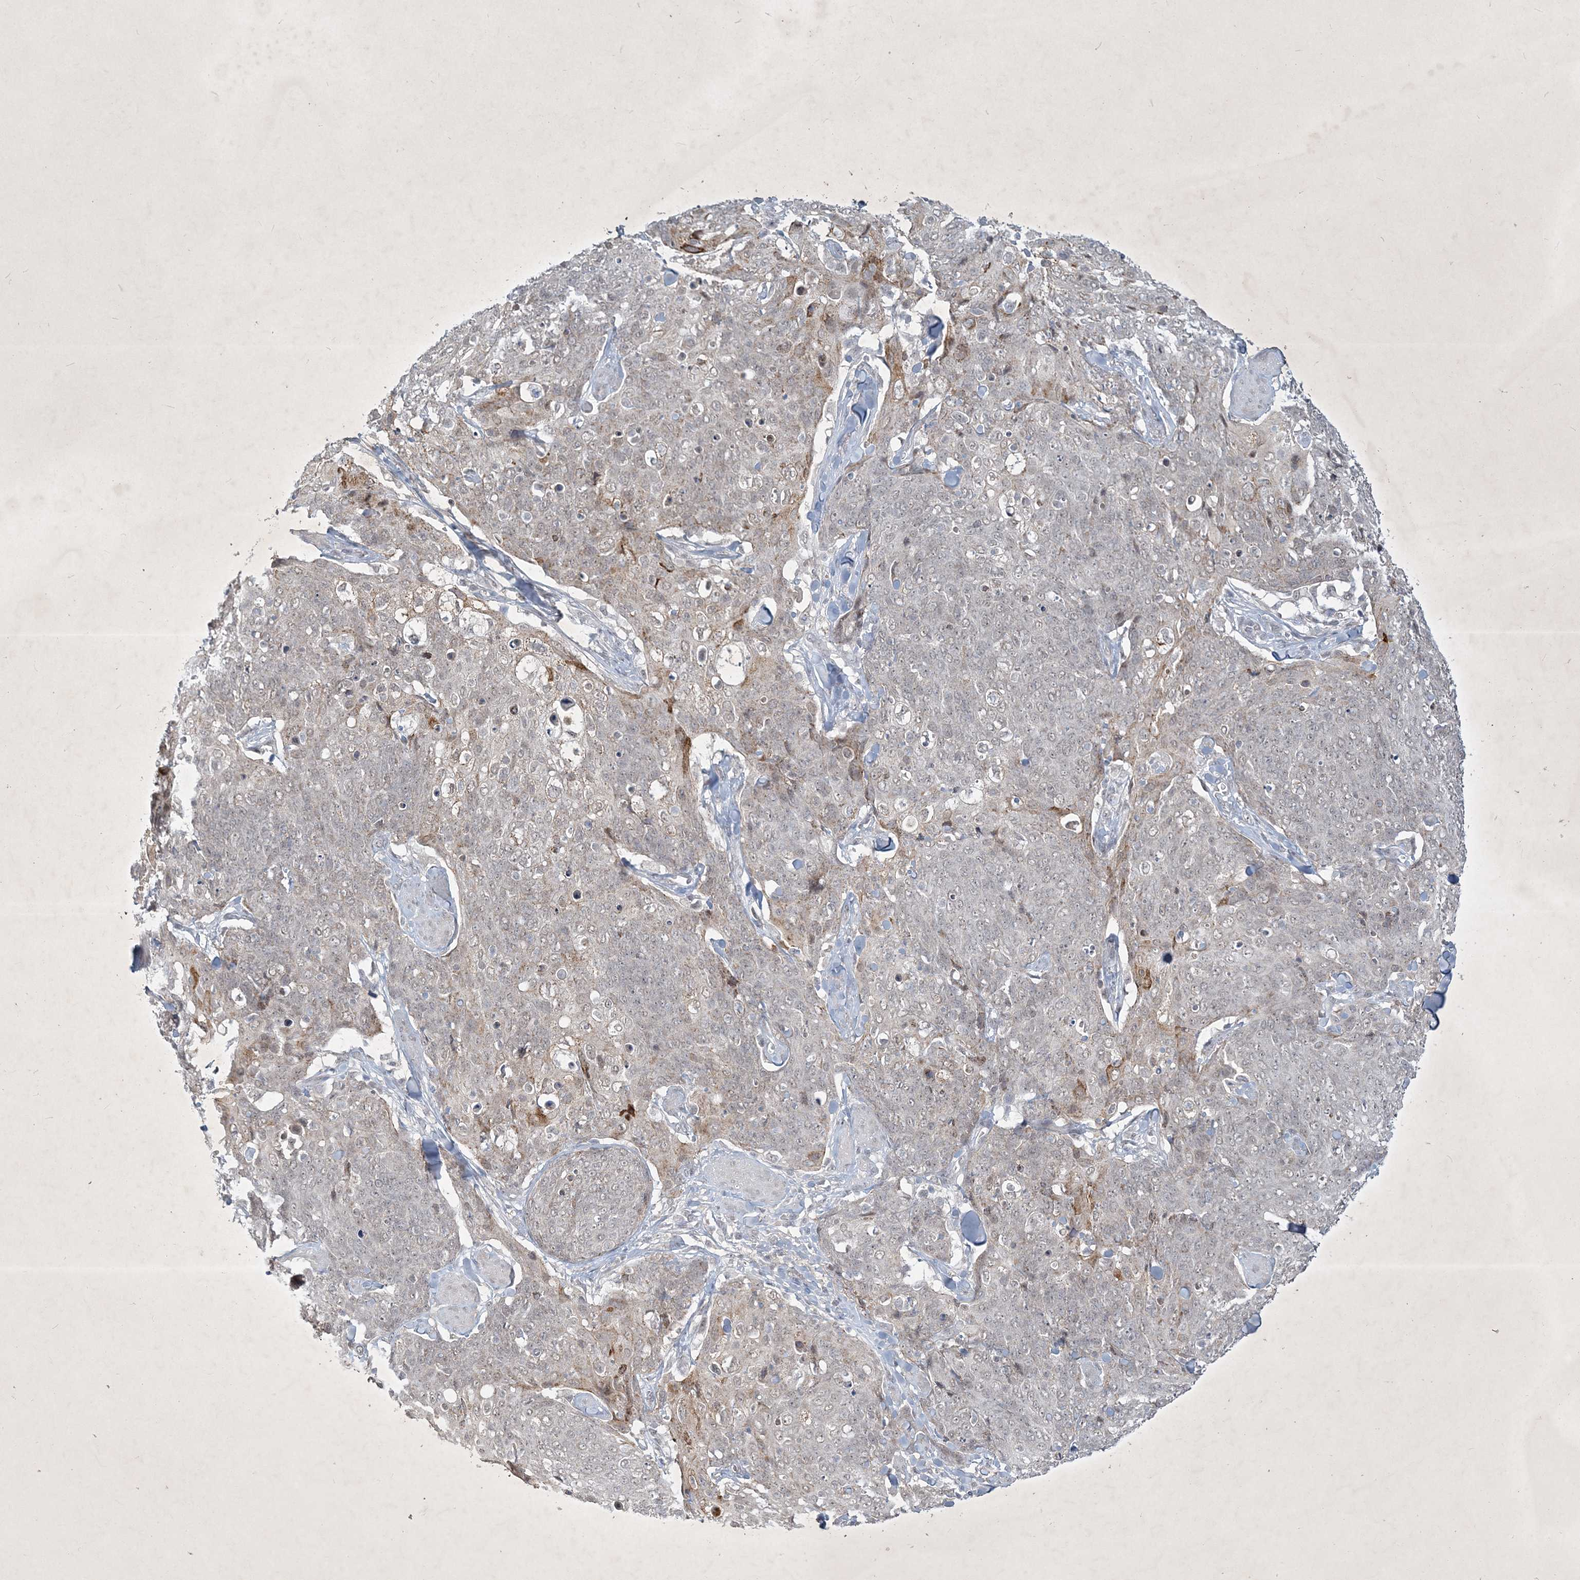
{"staining": {"intensity": "negative", "quantity": "none", "location": "none"}, "tissue": "skin cancer", "cell_type": "Tumor cells", "image_type": "cancer", "snomed": [{"axis": "morphology", "description": "Squamous cell carcinoma, NOS"}, {"axis": "topography", "description": "Skin"}, {"axis": "topography", "description": "Vulva"}], "caption": "This is an IHC photomicrograph of skin cancer. There is no positivity in tumor cells.", "gene": "ZBTB9", "patient": {"sex": "female", "age": 85}}